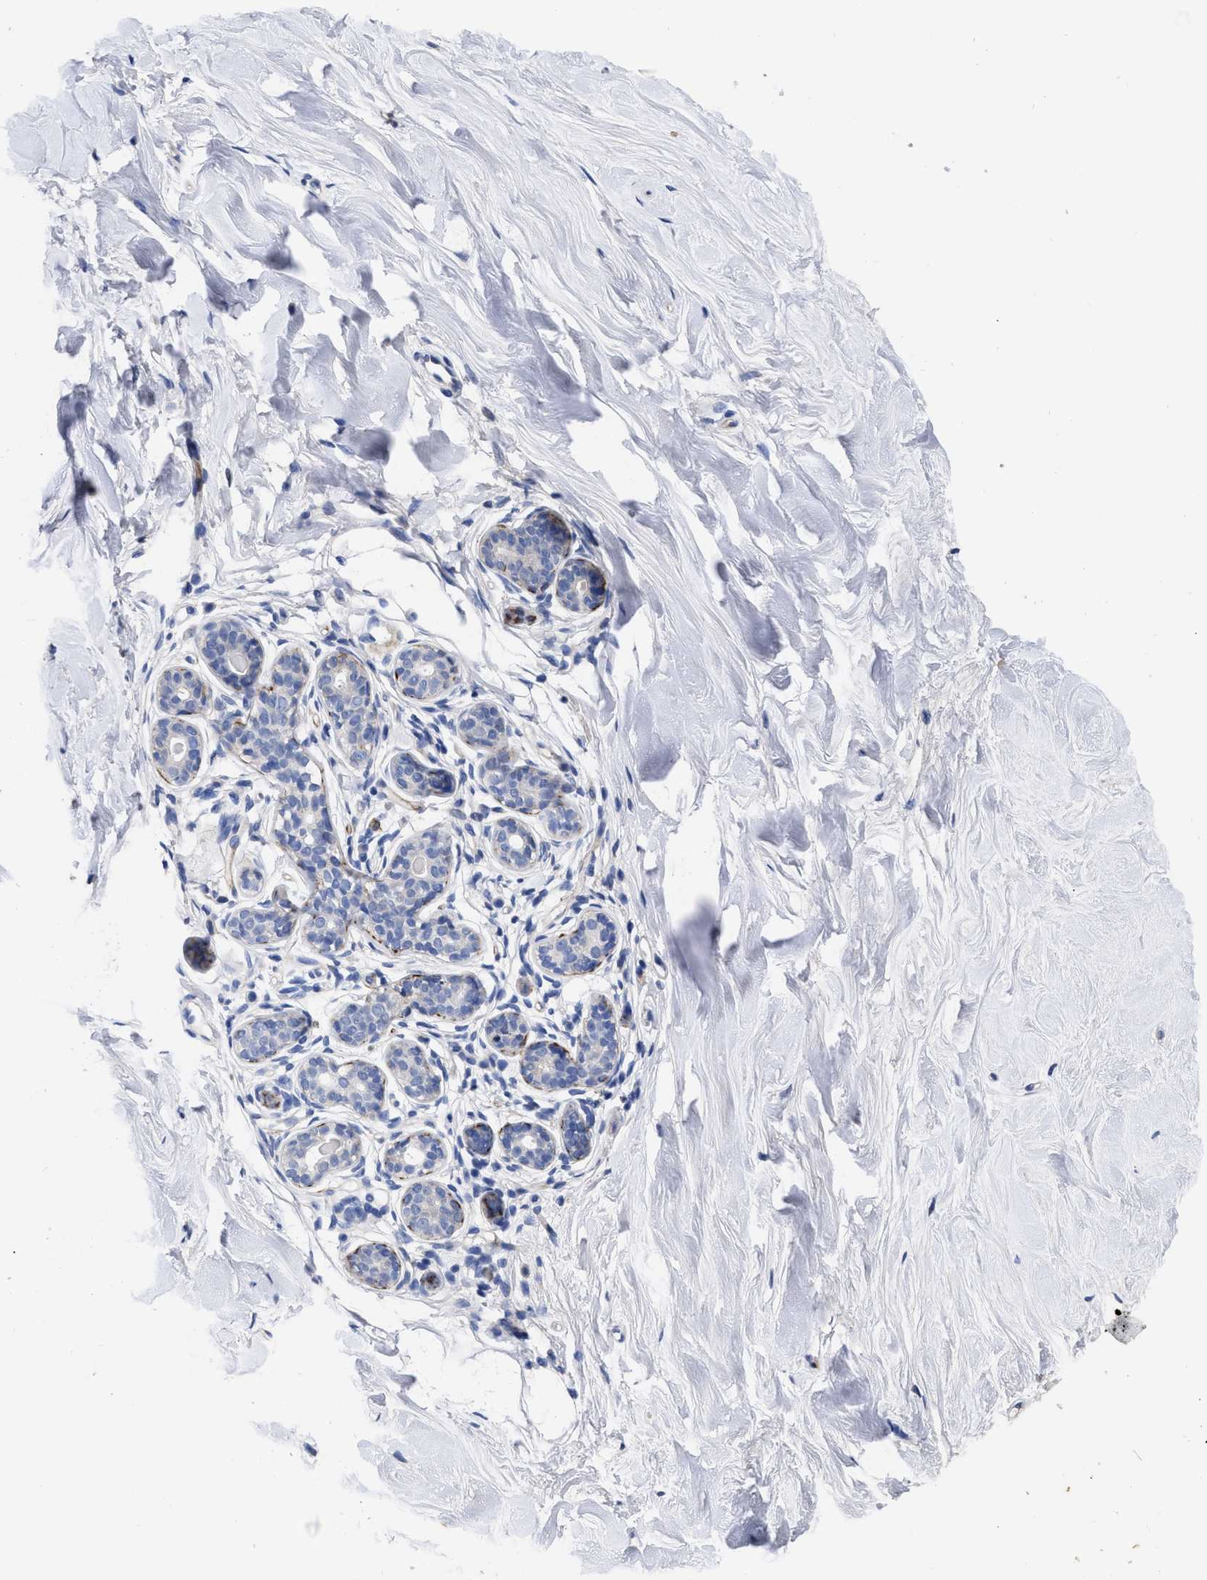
{"staining": {"intensity": "negative", "quantity": "none", "location": "none"}, "tissue": "breast", "cell_type": "Adipocytes", "image_type": "normal", "snomed": [{"axis": "morphology", "description": "Normal tissue, NOS"}, {"axis": "topography", "description": "Breast"}], "caption": "Immunohistochemistry (IHC) of normal human breast displays no staining in adipocytes.", "gene": "CCN5", "patient": {"sex": "female", "age": 22}}